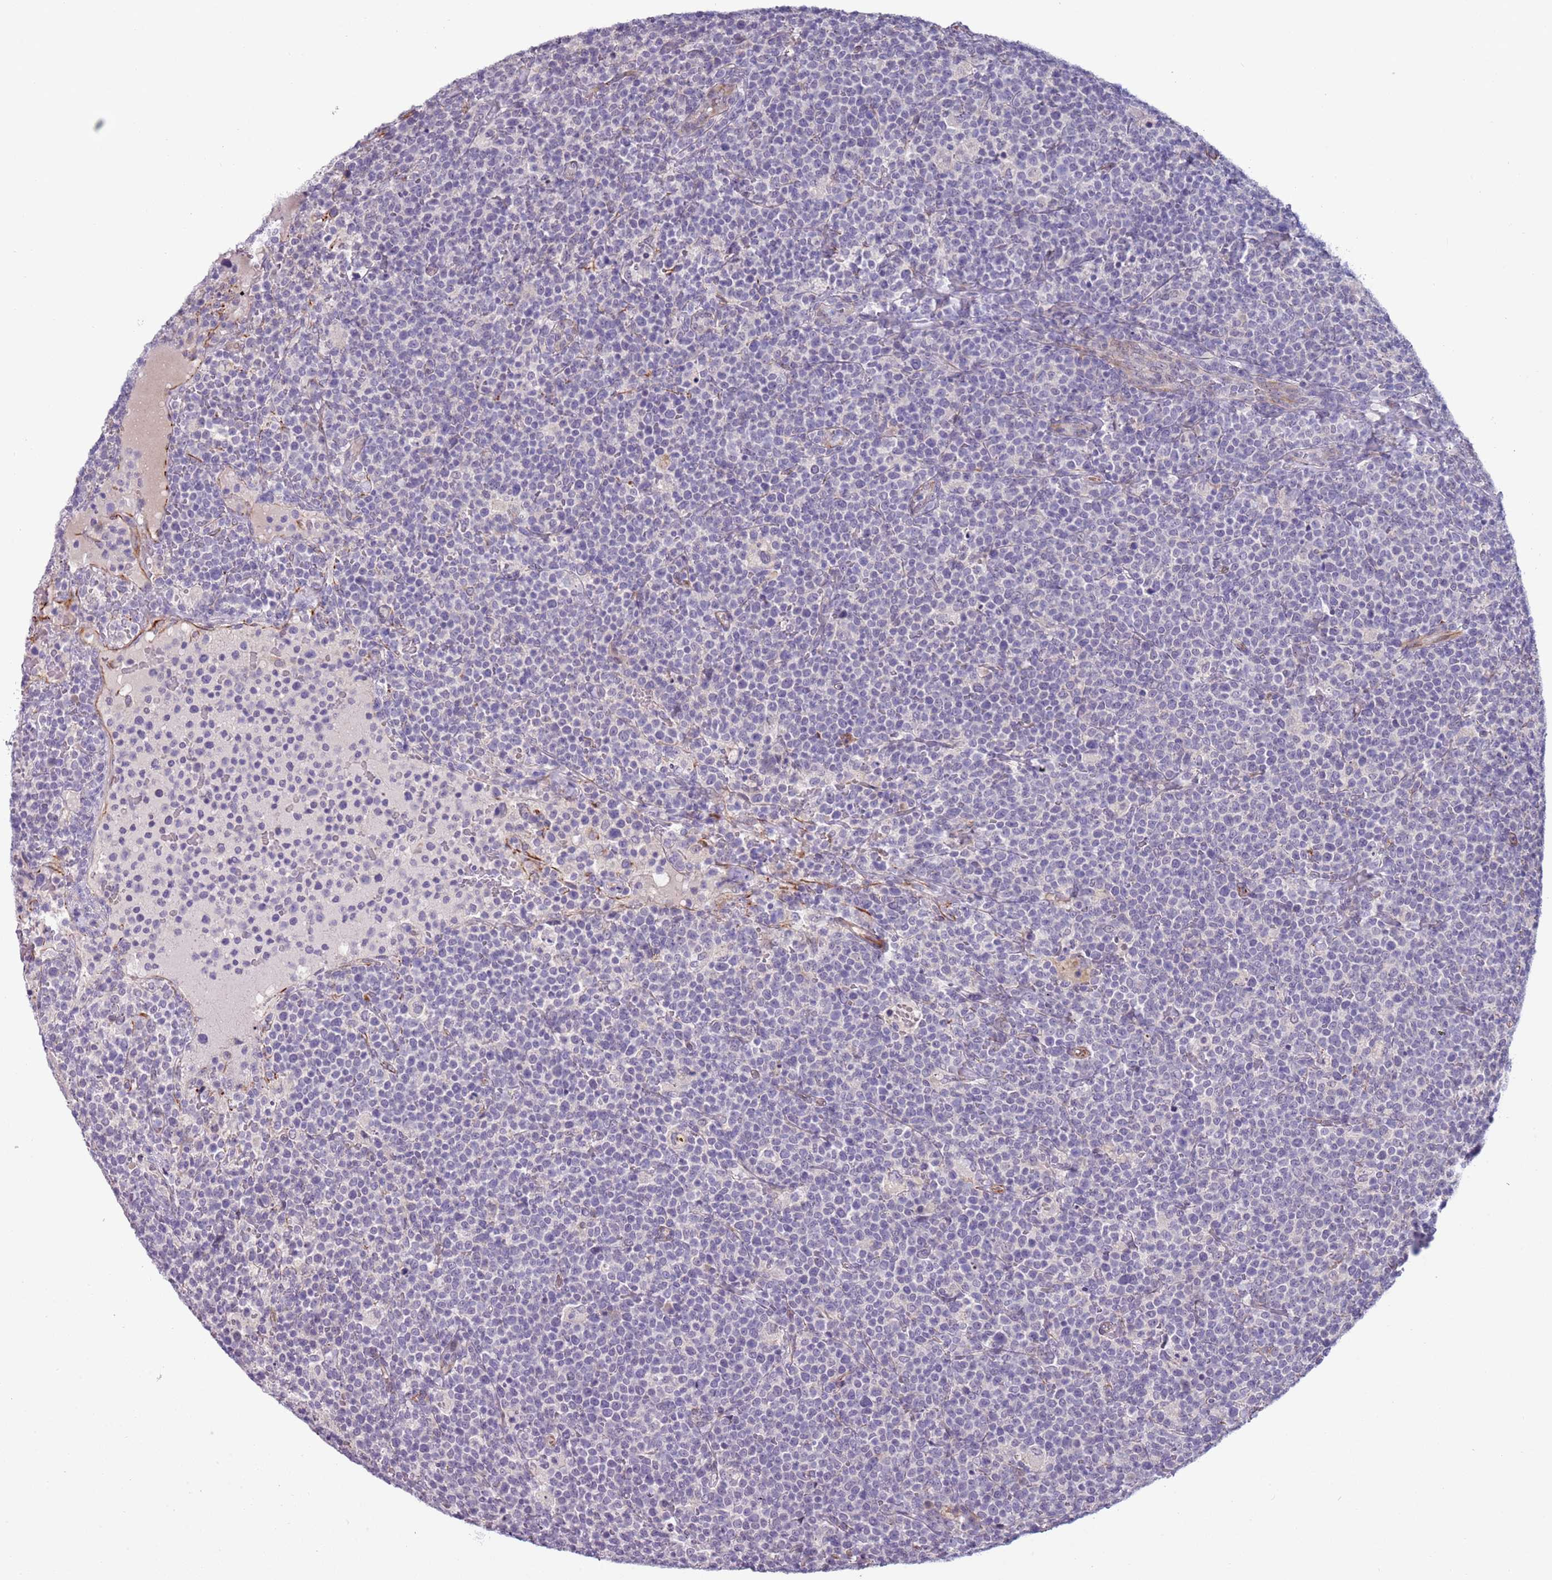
{"staining": {"intensity": "negative", "quantity": "none", "location": "none"}, "tissue": "lymphoma", "cell_type": "Tumor cells", "image_type": "cancer", "snomed": [{"axis": "morphology", "description": "Malignant lymphoma, non-Hodgkin's type, High grade"}, {"axis": "topography", "description": "Lymph node"}], "caption": "DAB (3,3'-diaminobenzidine) immunohistochemical staining of lymphoma exhibits no significant staining in tumor cells.", "gene": "NBPF3", "patient": {"sex": "male", "age": 61}}